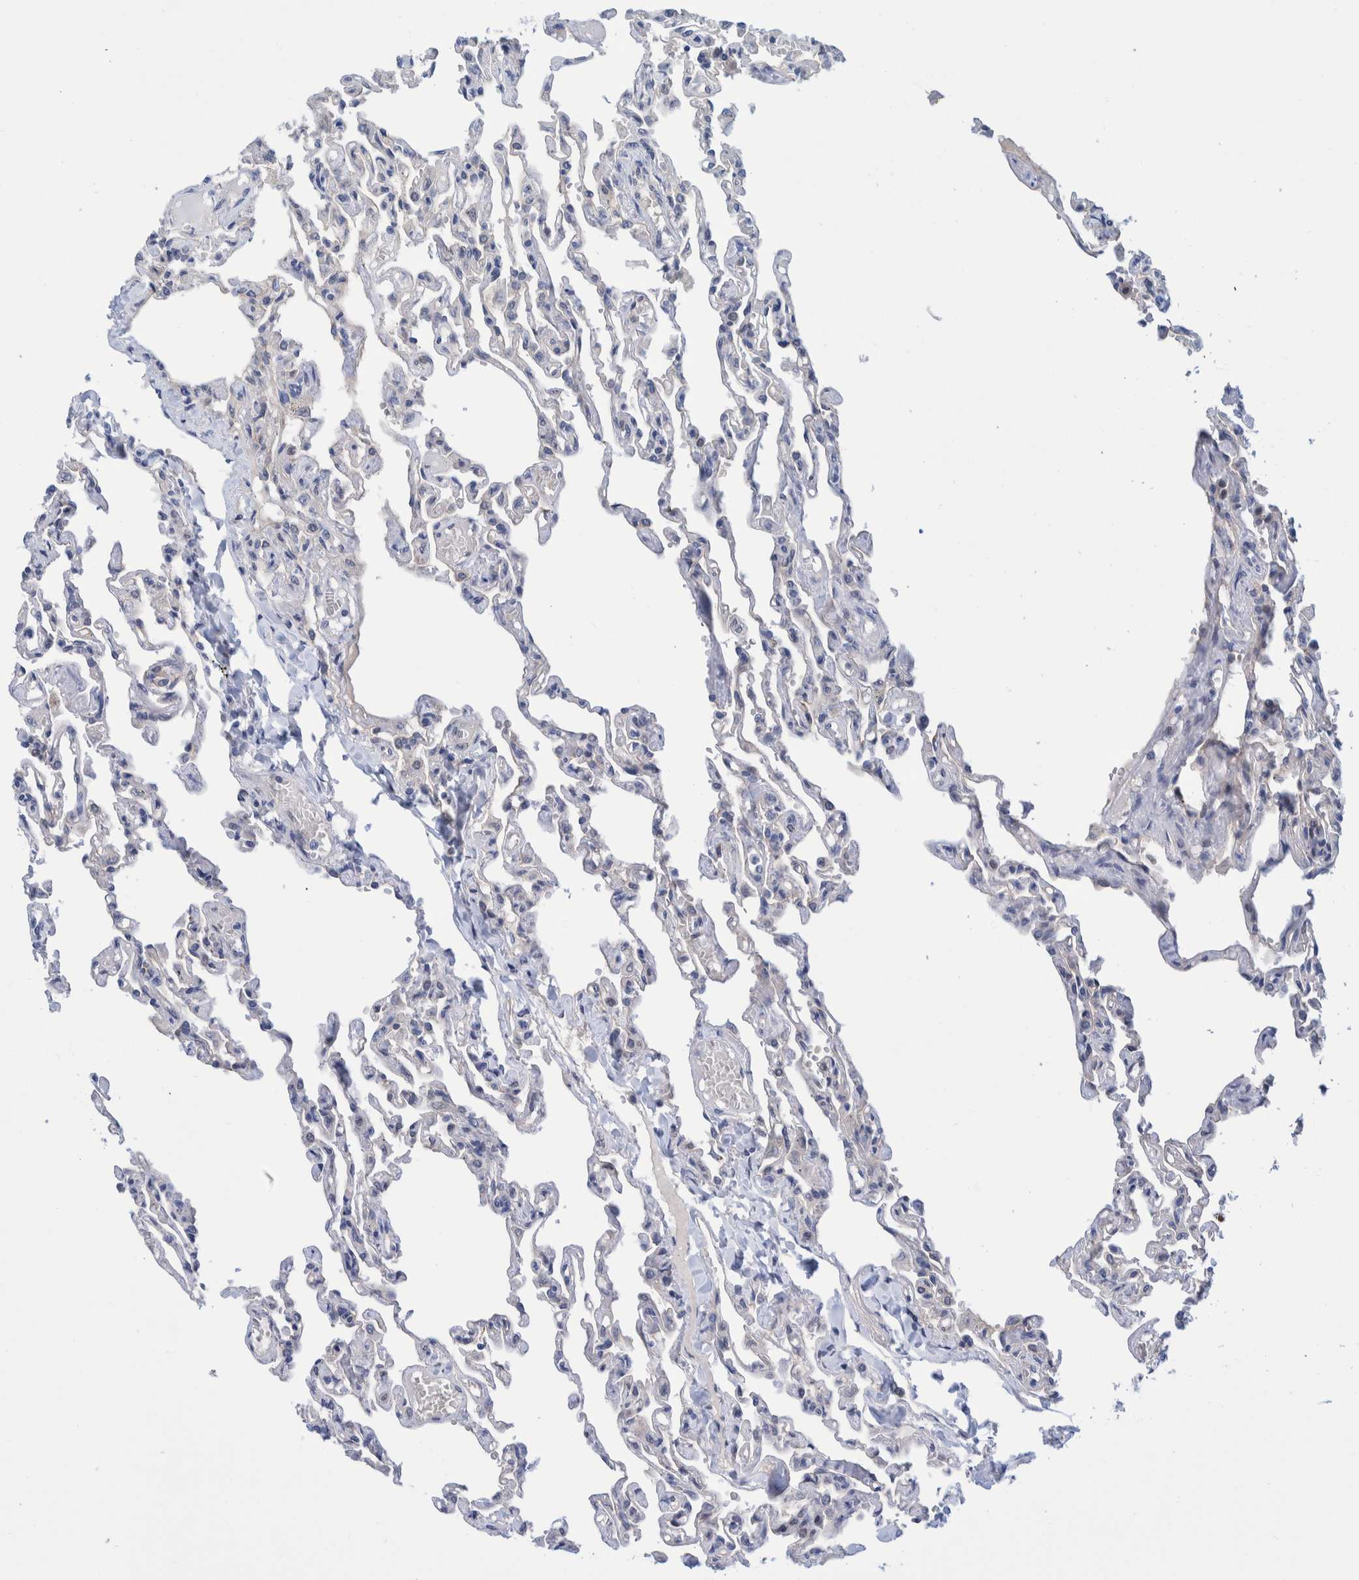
{"staining": {"intensity": "negative", "quantity": "none", "location": "none"}, "tissue": "lung", "cell_type": "Alveolar cells", "image_type": "normal", "snomed": [{"axis": "morphology", "description": "Normal tissue, NOS"}, {"axis": "topography", "description": "Lung"}], "caption": "Alveolar cells are negative for protein expression in normal human lung.", "gene": "PFAS", "patient": {"sex": "male", "age": 21}}